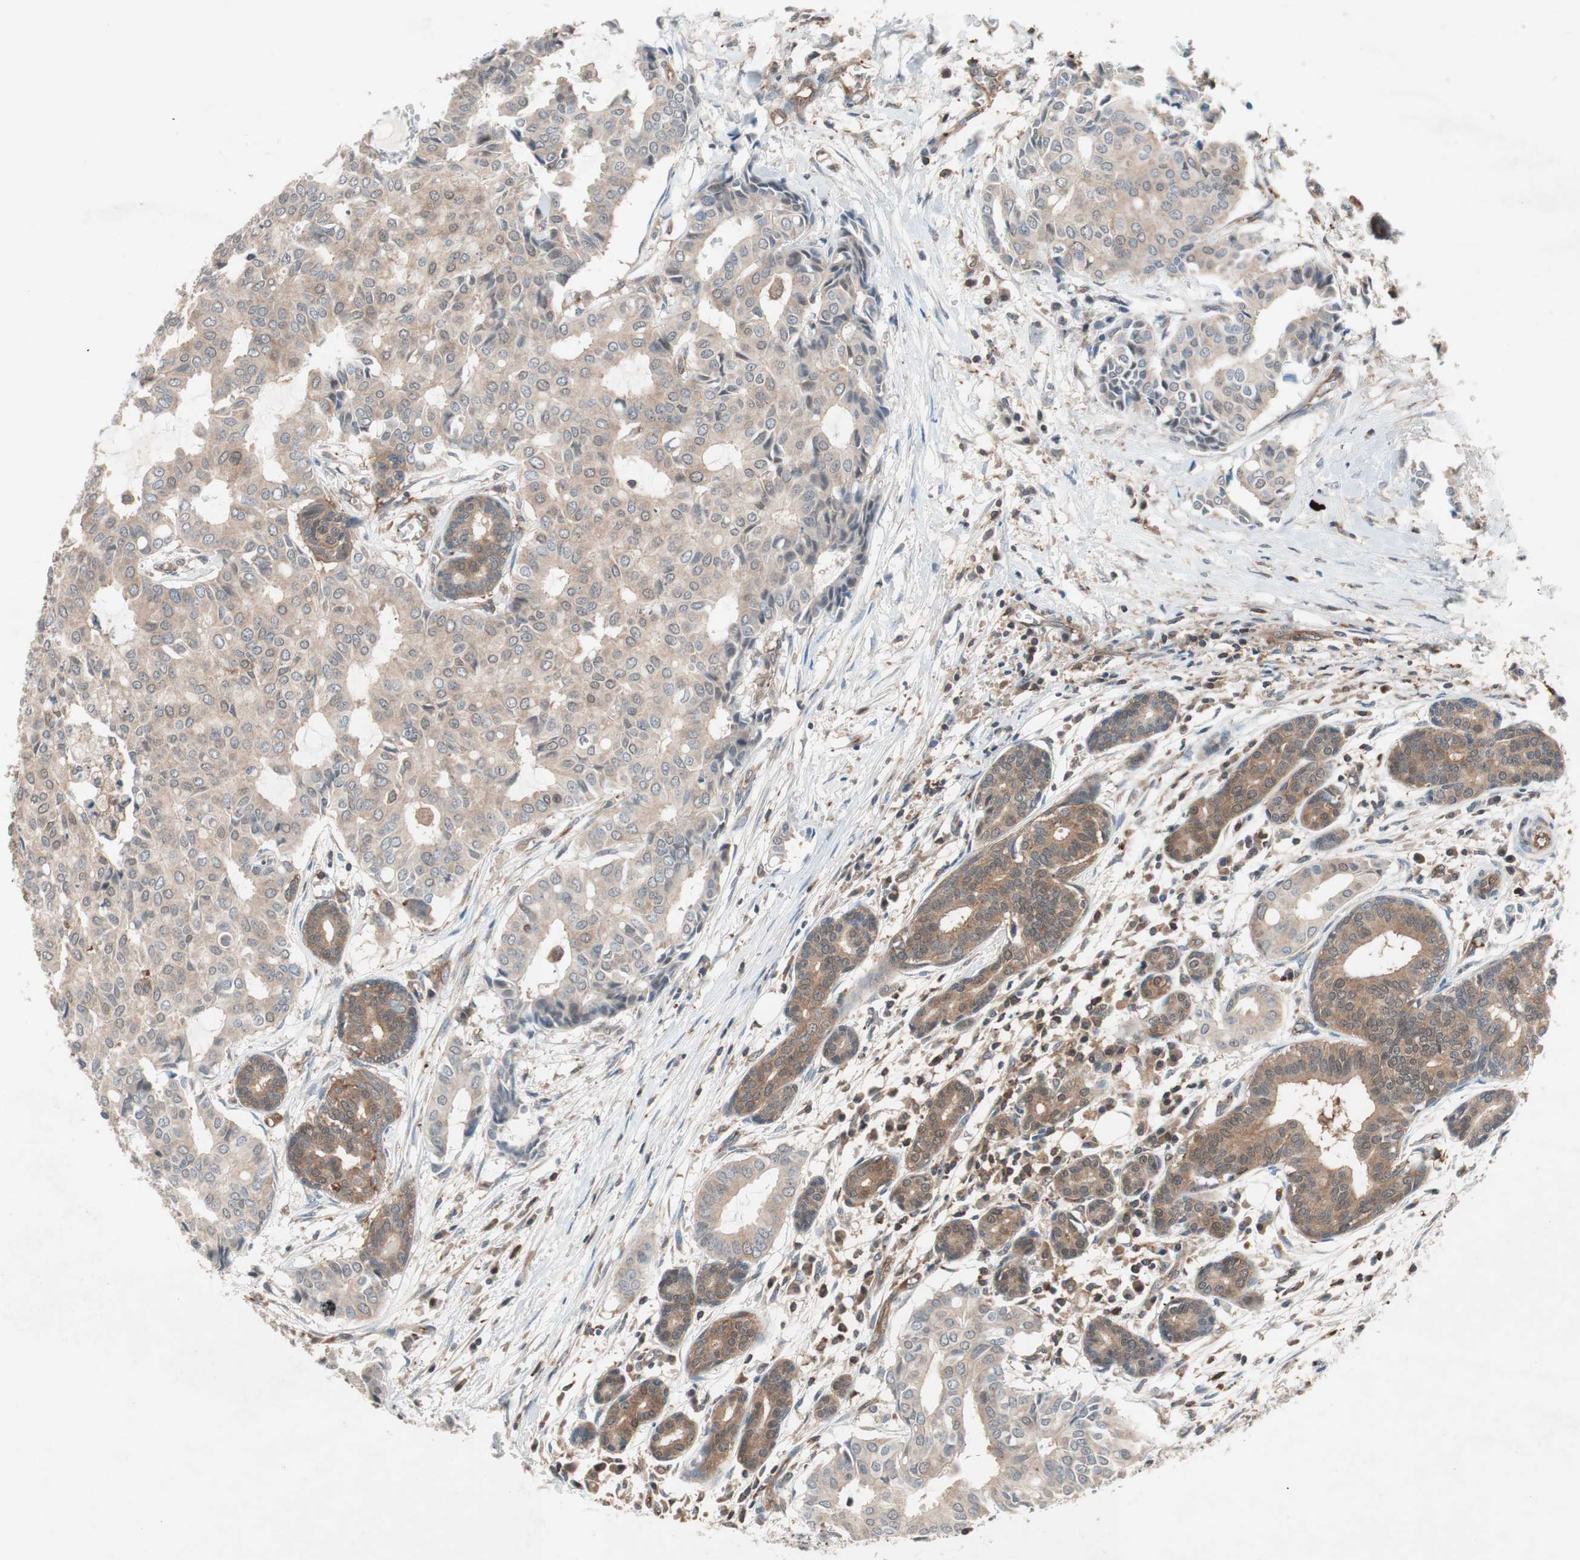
{"staining": {"intensity": "weak", "quantity": ">75%", "location": "cytoplasmic/membranous"}, "tissue": "head and neck cancer", "cell_type": "Tumor cells", "image_type": "cancer", "snomed": [{"axis": "morphology", "description": "Adenocarcinoma, NOS"}, {"axis": "topography", "description": "Salivary gland"}, {"axis": "topography", "description": "Head-Neck"}], "caption": "A micrograph of adenocarcinoma (head and neck) stained for a protein reveals weak cytoplasmic/membranous brown staining in tumor cells.", "gene": "GALT", "patient": {"sex": "female", "age": 59}}